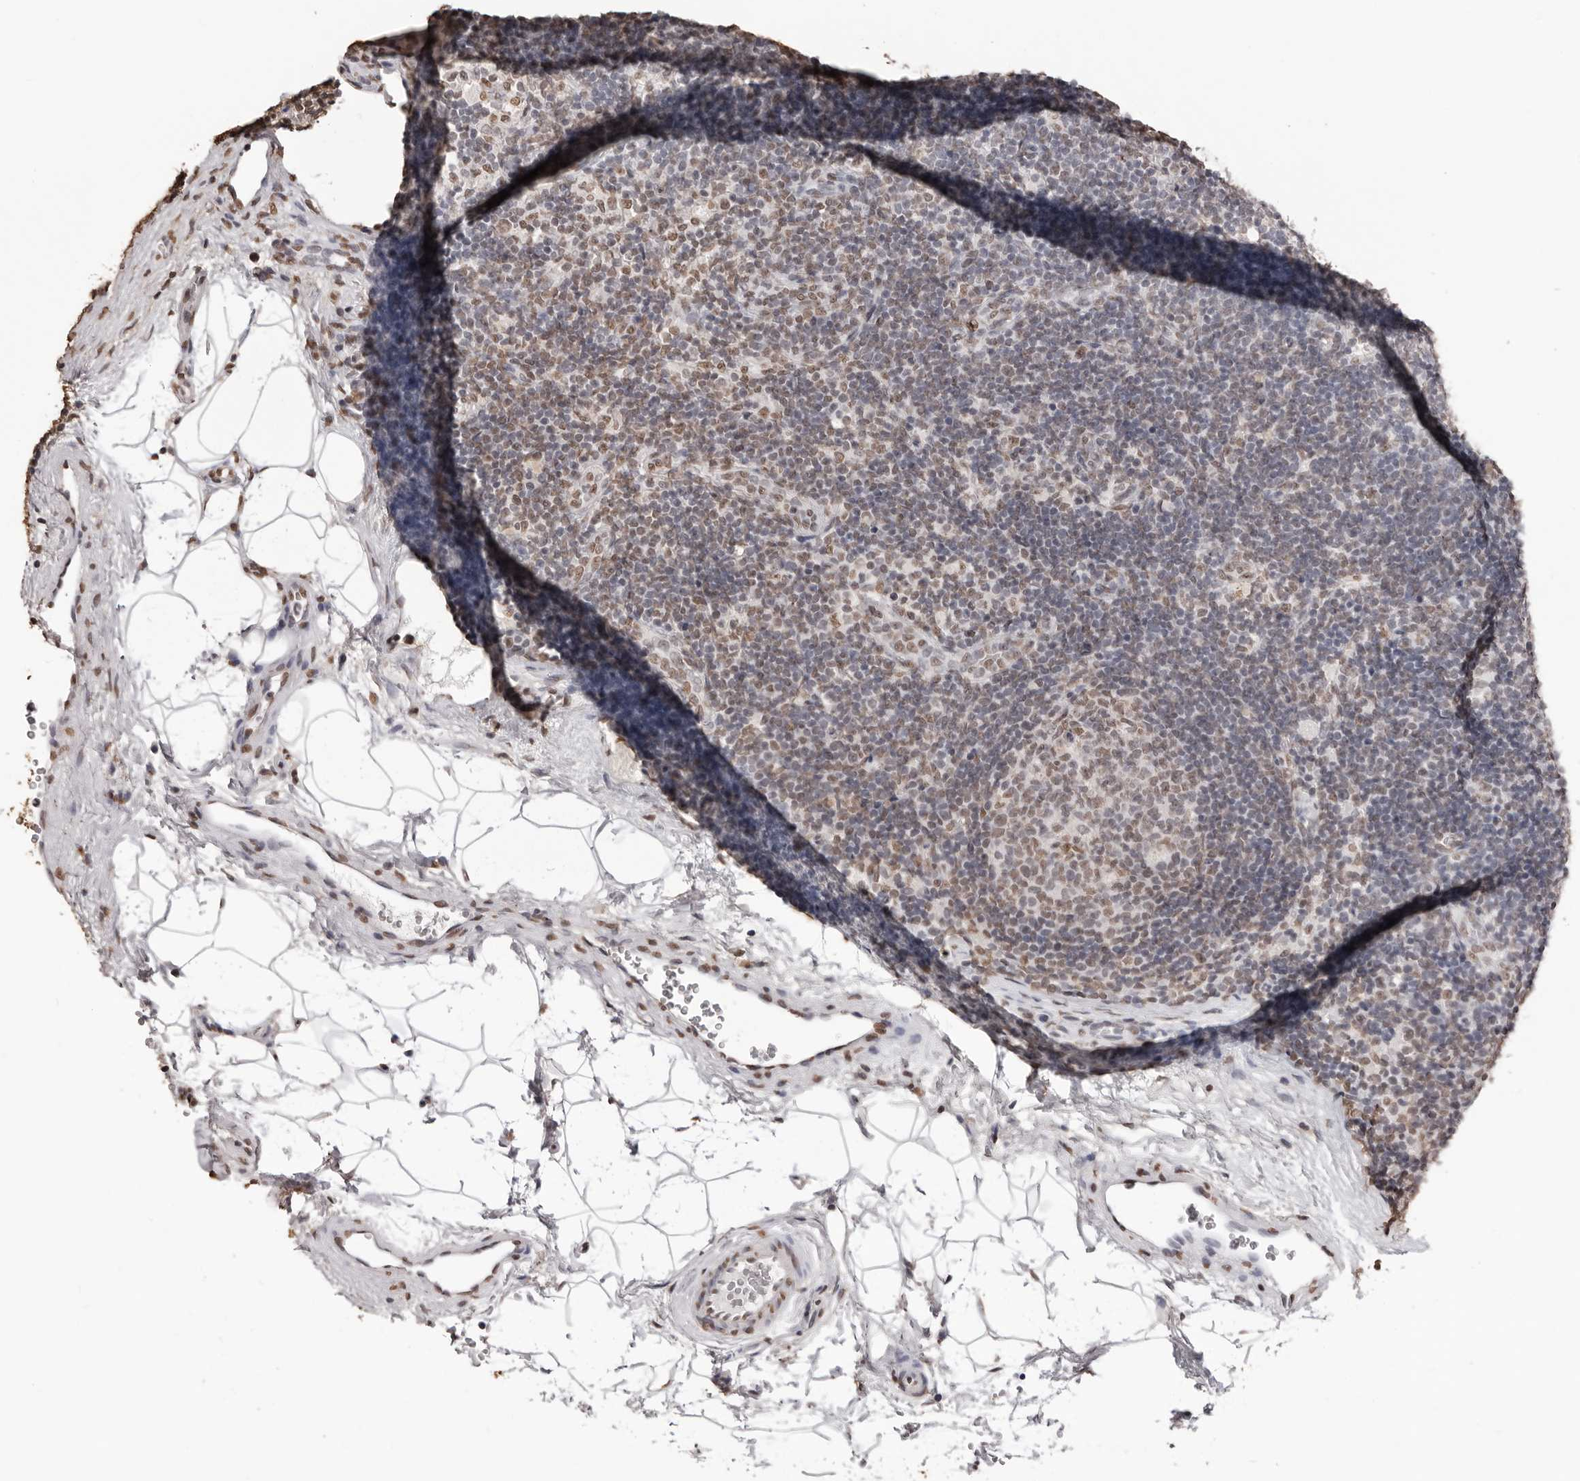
{"staining": {"intensity": "weak", "quantity": "25%-75%", "location": "nuclear"}, "tissue": "lymph node", "cell_type": "Germinal center cells", "image_type": "normal", "snomed": [{"axis": "morphology", "description": "Normal tissue, NOS"}, {"axis": "topography", "description": "Lymph node"}], "caption": "A brown stain shows weak nuclear staining of a protein in germinal center cells of unremarkable human lymph node. Immunohistochemistry (ihc) stains the protein in brown and the nuclei are stained blue.", "gene": "OLIG3", "patient": {"sex": "female", "age": 22}}